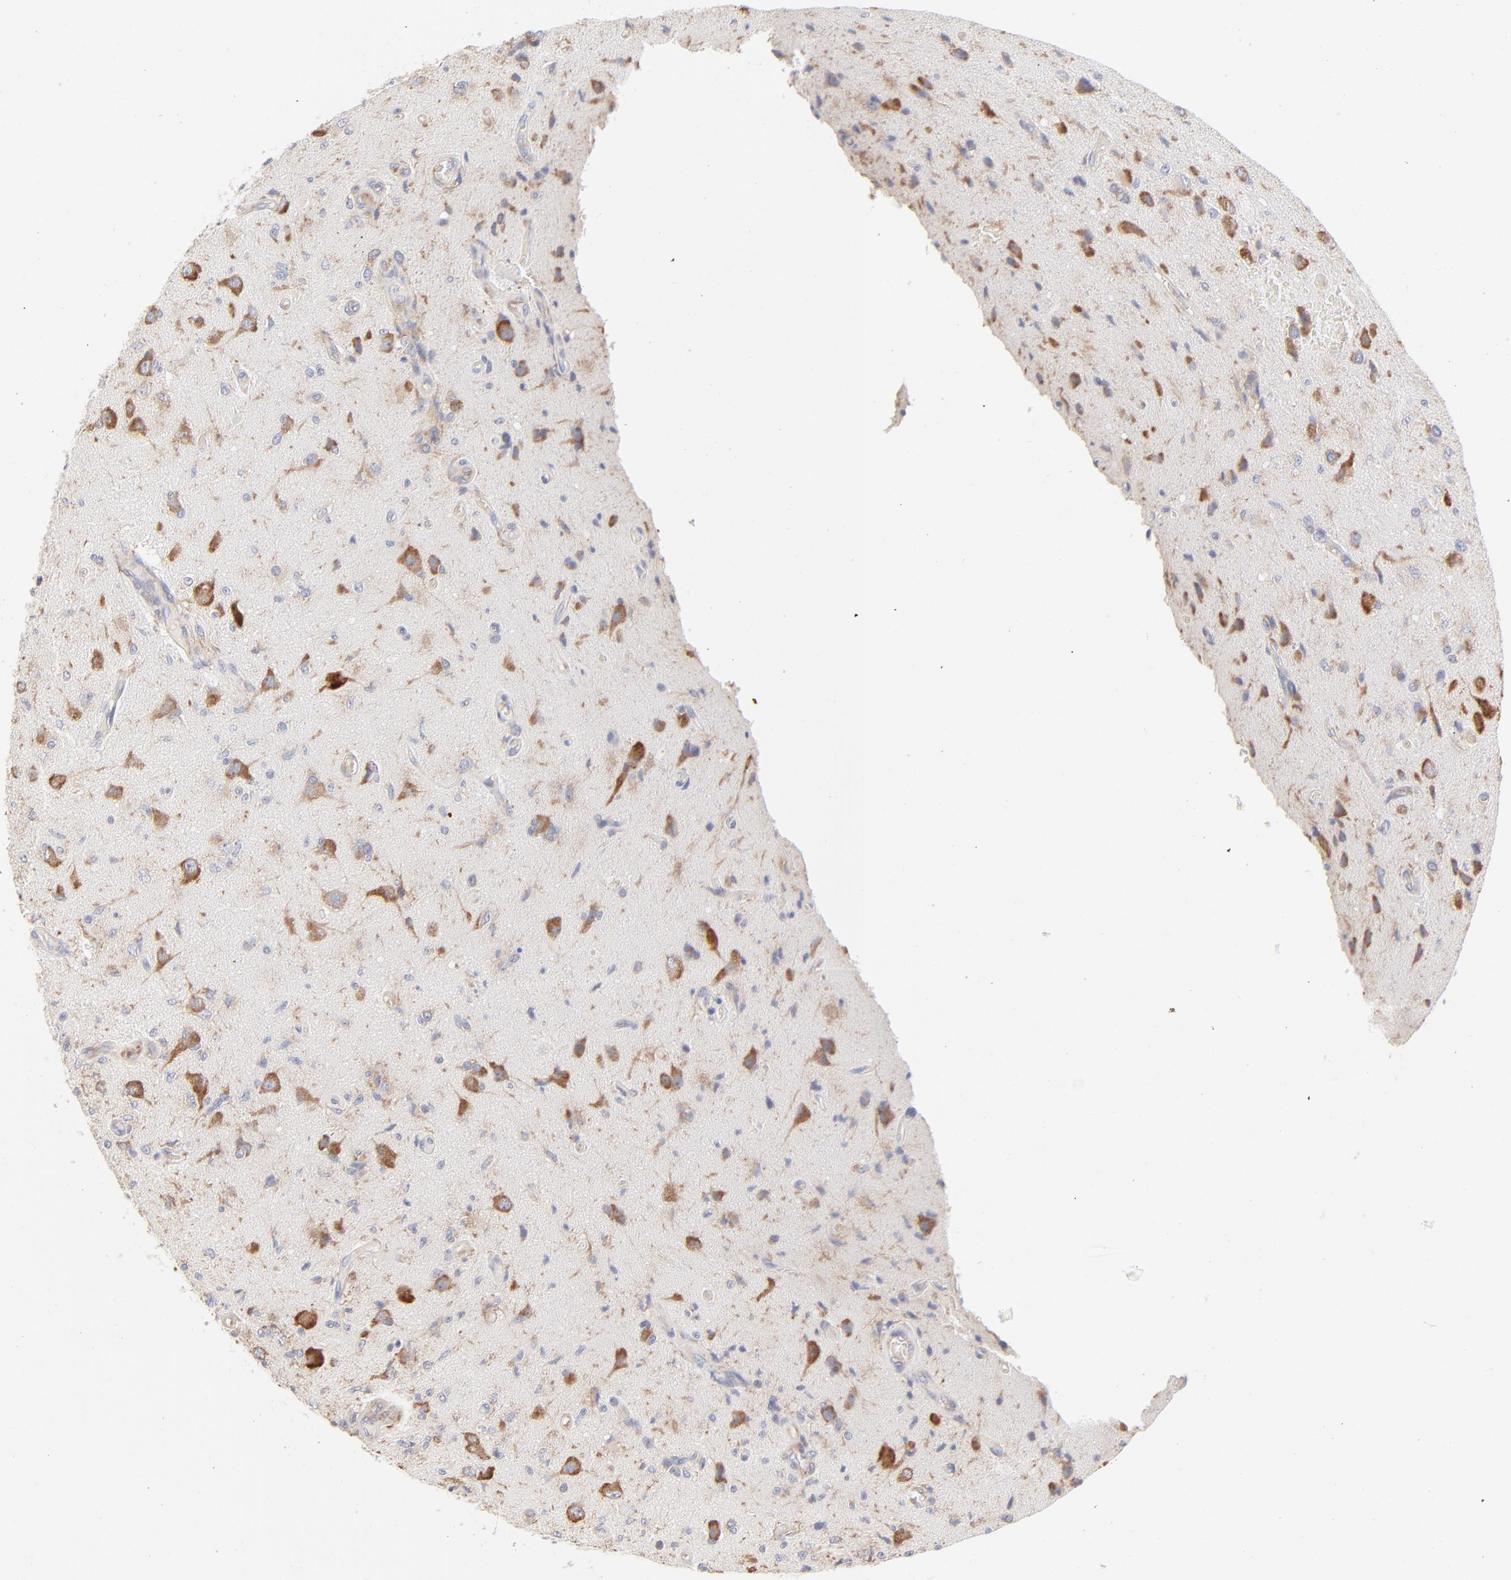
{"staining": {"intensity": "moderate", "quantity": "25%-75%", "location": "cytoplasmic/membranous"}, "tissue": "glioma", "cell_type": "Tumor cells", "image_type": "cancer", "snomed": [{"axis": "morphology", "description": "Normal tissue, NOS"}, {"axis": "morphology", "description": "Glioma, malignant, High grade"}, {"axis": "topography", "description": "Cerebral cortex"}], "caption": "The photomicrograph shows staining of glioma, revealing moderate cytoplasmic/membranous protein positivity (brown color) within tumor cells. (IHC, brightfield microscopy, high magnification).", "gene": "RPS21", "patient": {"sex": "male", "age": 77}}